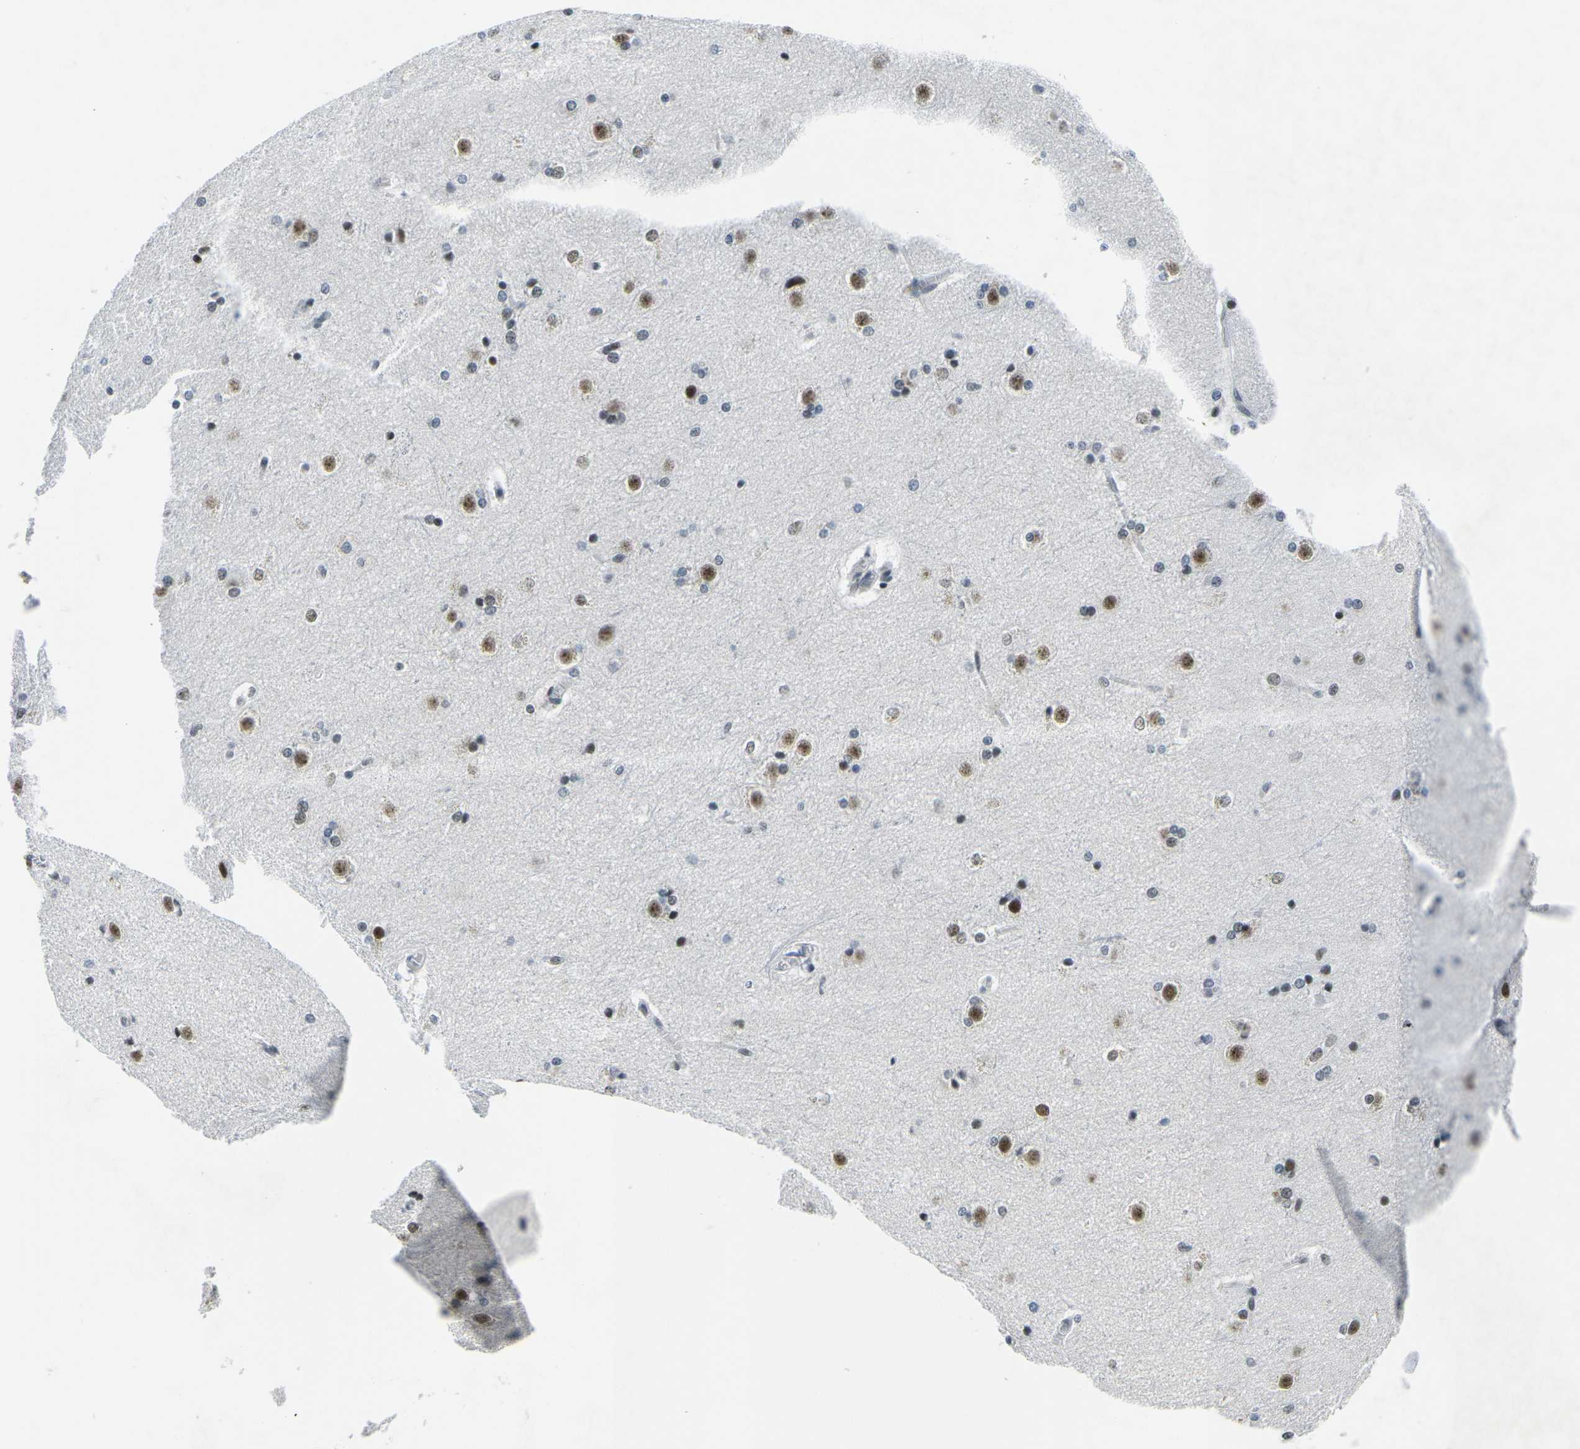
{"staining": {"intensity": "moderate", "quantity": "<25%", "location": "nuclear"}, "tissue": "caudate", "cell_type": "Glial cells", "image_type": "normal", "snomed": [{"axis": "morphology", "description": "Normal tissue, NOS"}, {"axis": "topography", "description": "Lateral ventricle wall"}], "caption": "Moderate nuclear expression for a protein is present in approximately <25% of glial cells of normal caudate using IHC.", "gene": "PRPF8", "patient": {"sex": "female", "age": 19}}